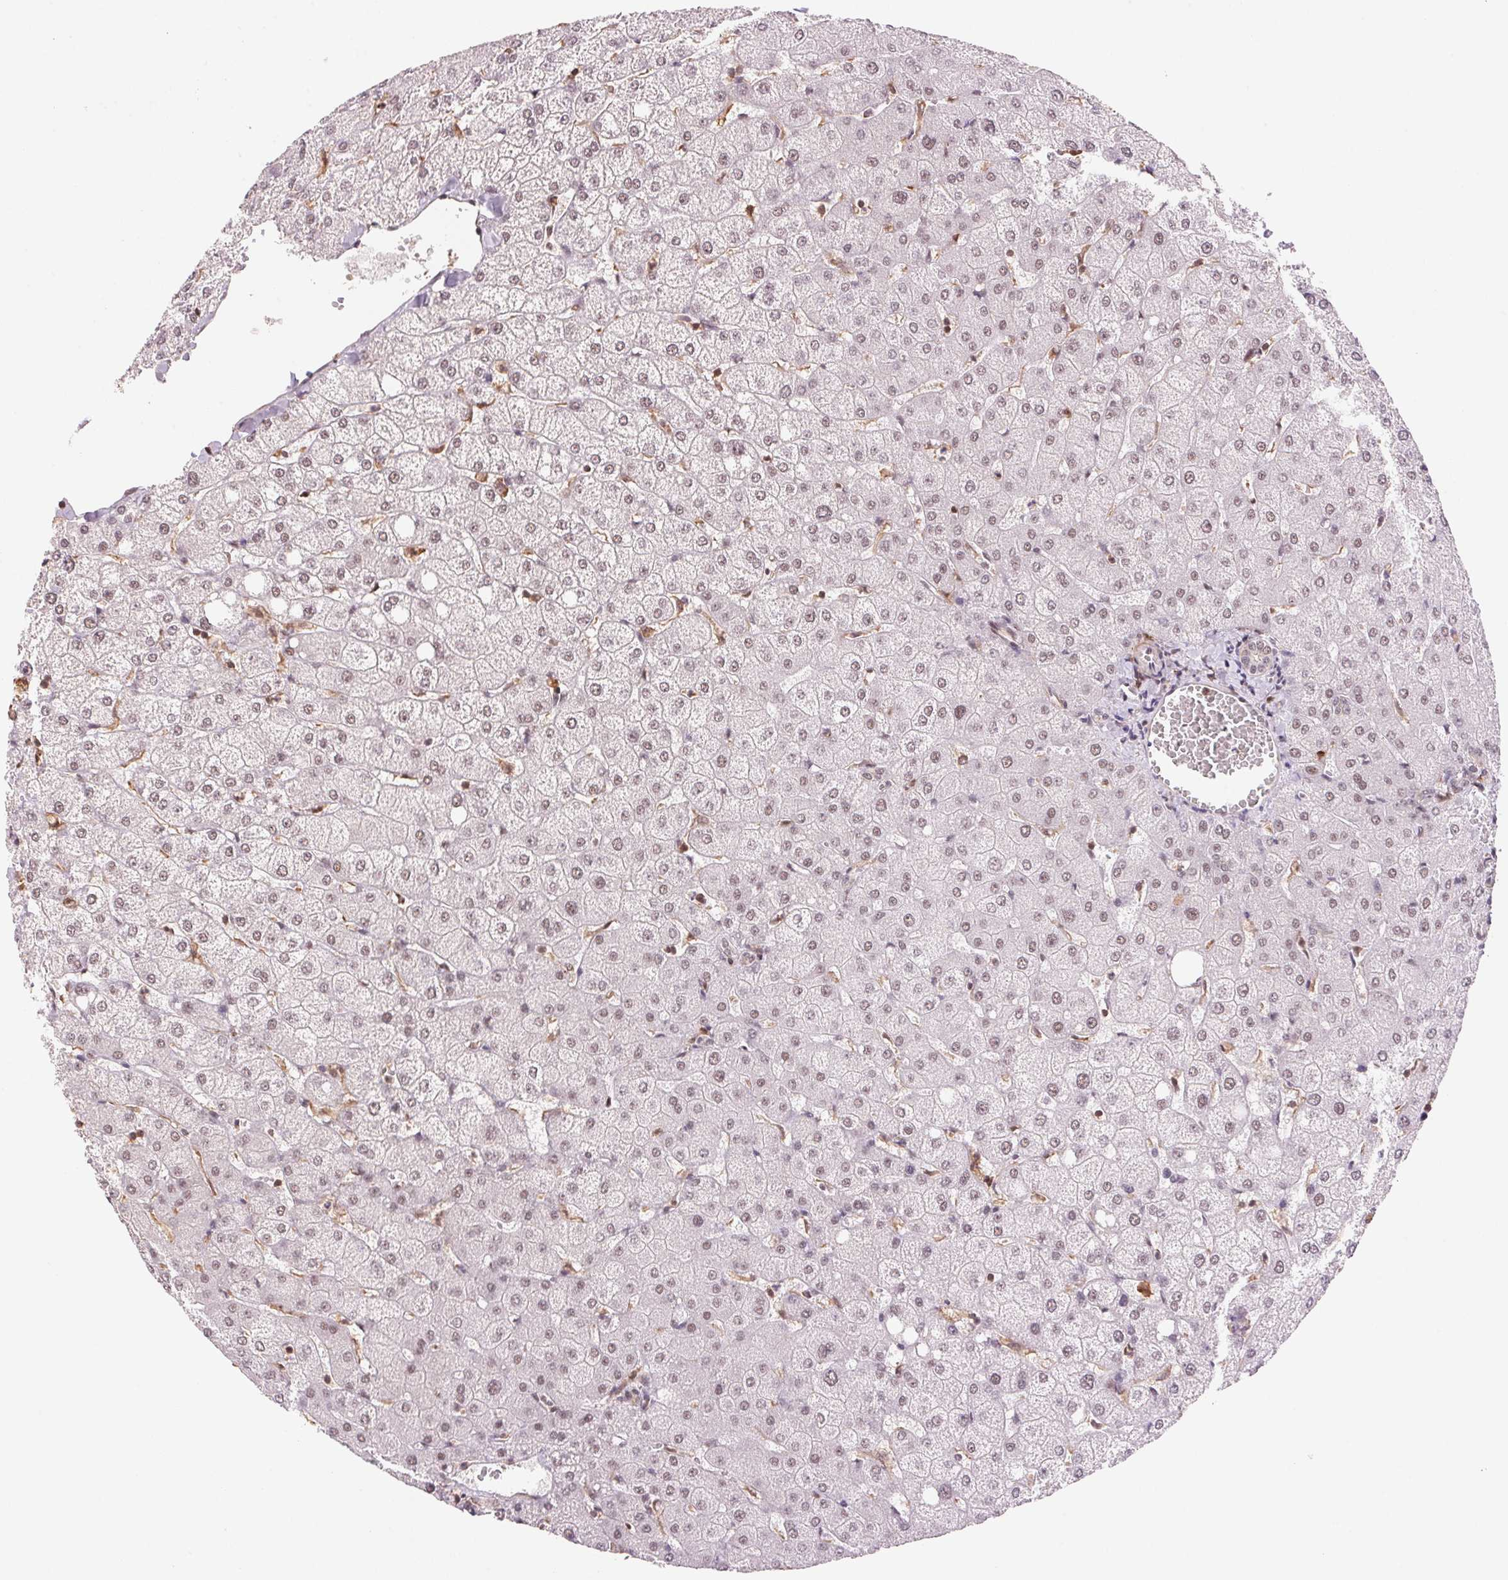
{"staining": {"intensity": "weak", "quantity": "<25%", "location": "nuclear"}, "tissue": "liver", "cell_type": "Cholangiocytes", "image_type": "normal", "snomed": [{"axis": "morphology", "description": "Normal tissue, NOS"}, {"axis": "topography", "description": "Liver"}], "caption": "This is a micrograph of immunohistochemistry (IHC) staining of normal liver, which shows no expression in cholangiocytes.", "gene": "HNRNPDL", "patient": {"sex": "female", "age": 54}}